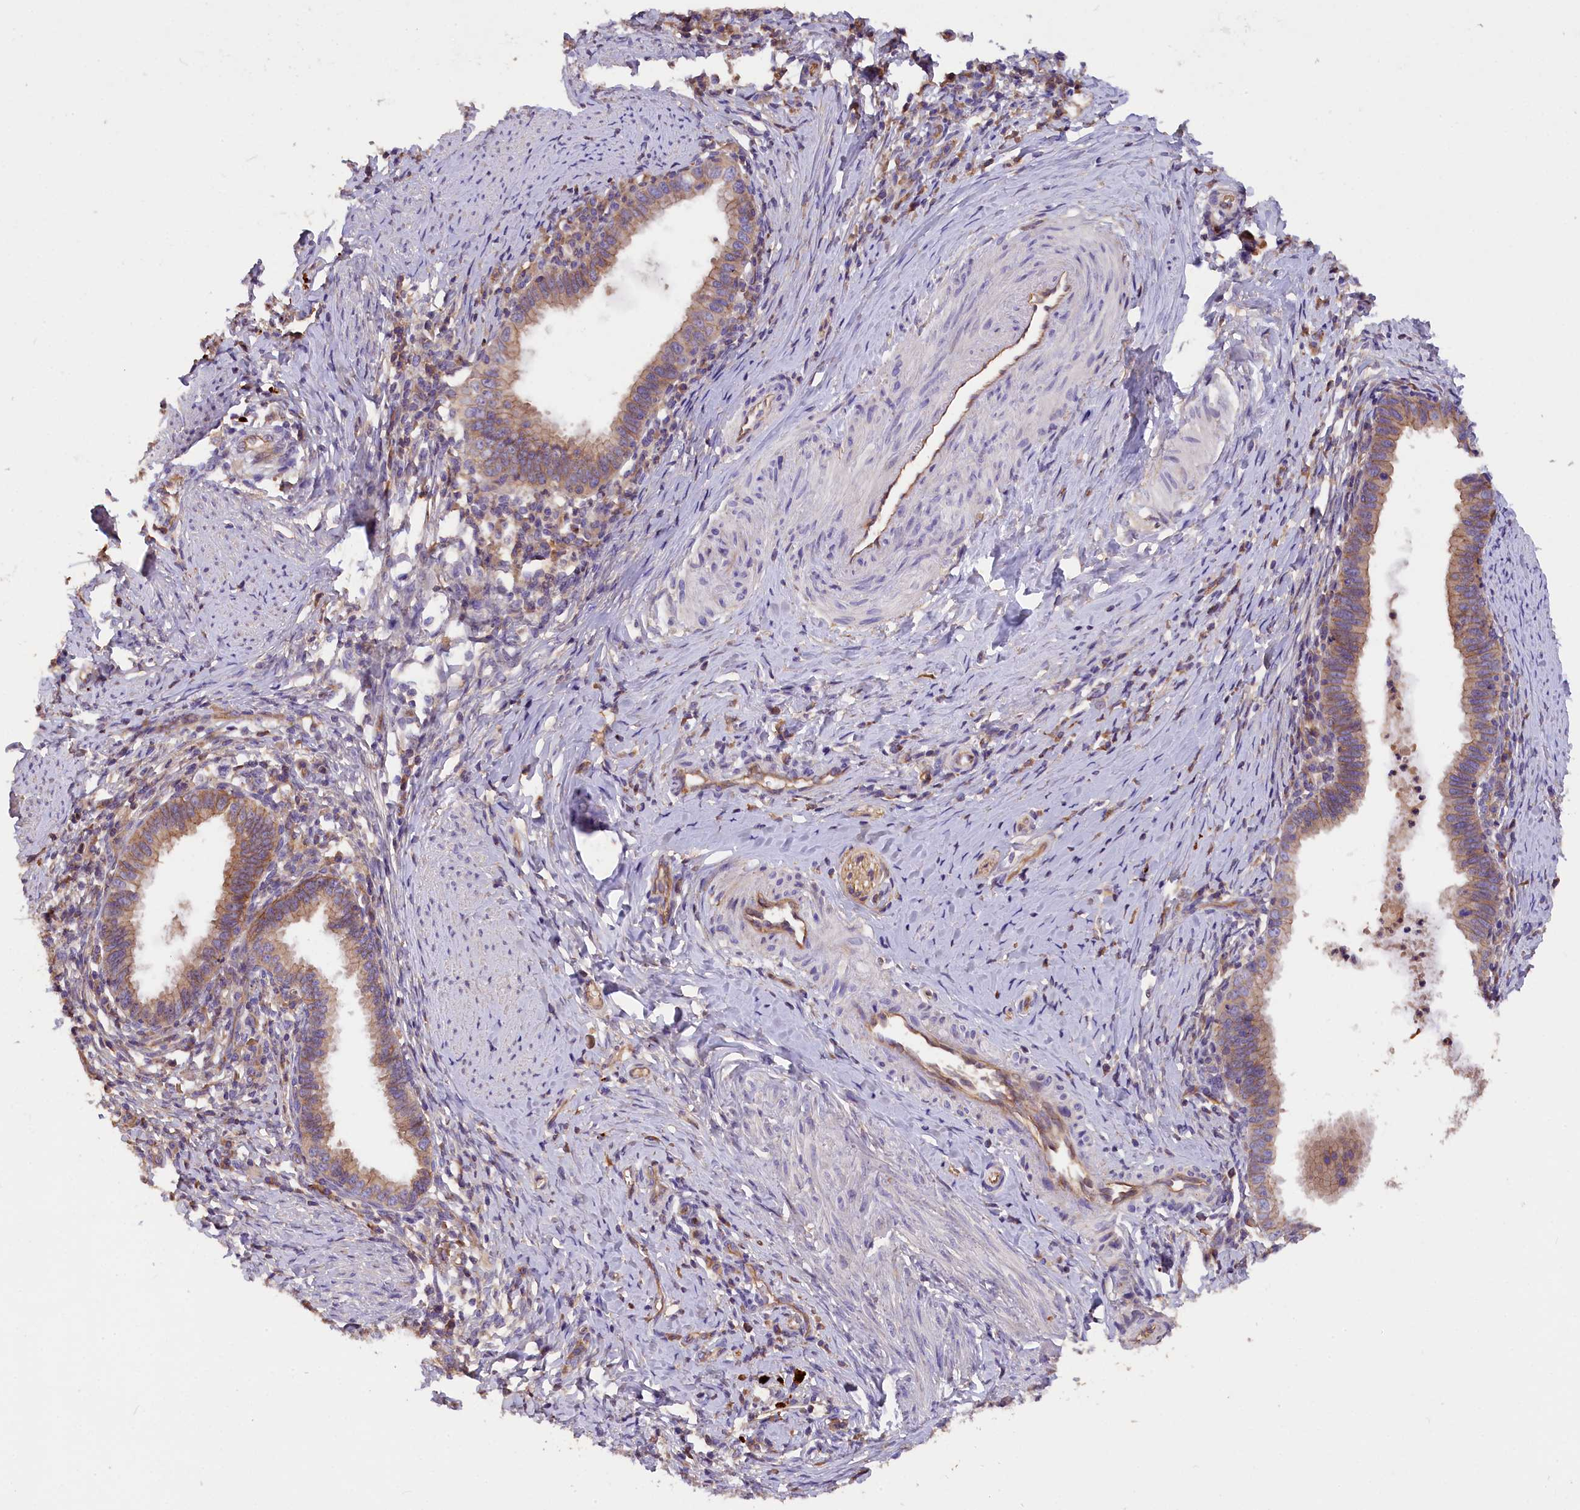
{"staining": {"intensity": "moderate", "quantity": ">75%", "location": "cytoplasmic/membranous"}, "tissue": "cervical cancer", "cell_type": "Tumor cells", "image_type": "cancer", "snomed": [{"axis": "morphology", "description": "Adenocarcinoma, NOS"}, {"axis": "topography", "description": "Cervix"}], "caption": "Tumor cells display moderate cytoplasmic/membranous positivity in about >75% of cells in cervical cancer.", "gene": "ERMARD", "patient": {"sex": "female", "age": 36}}